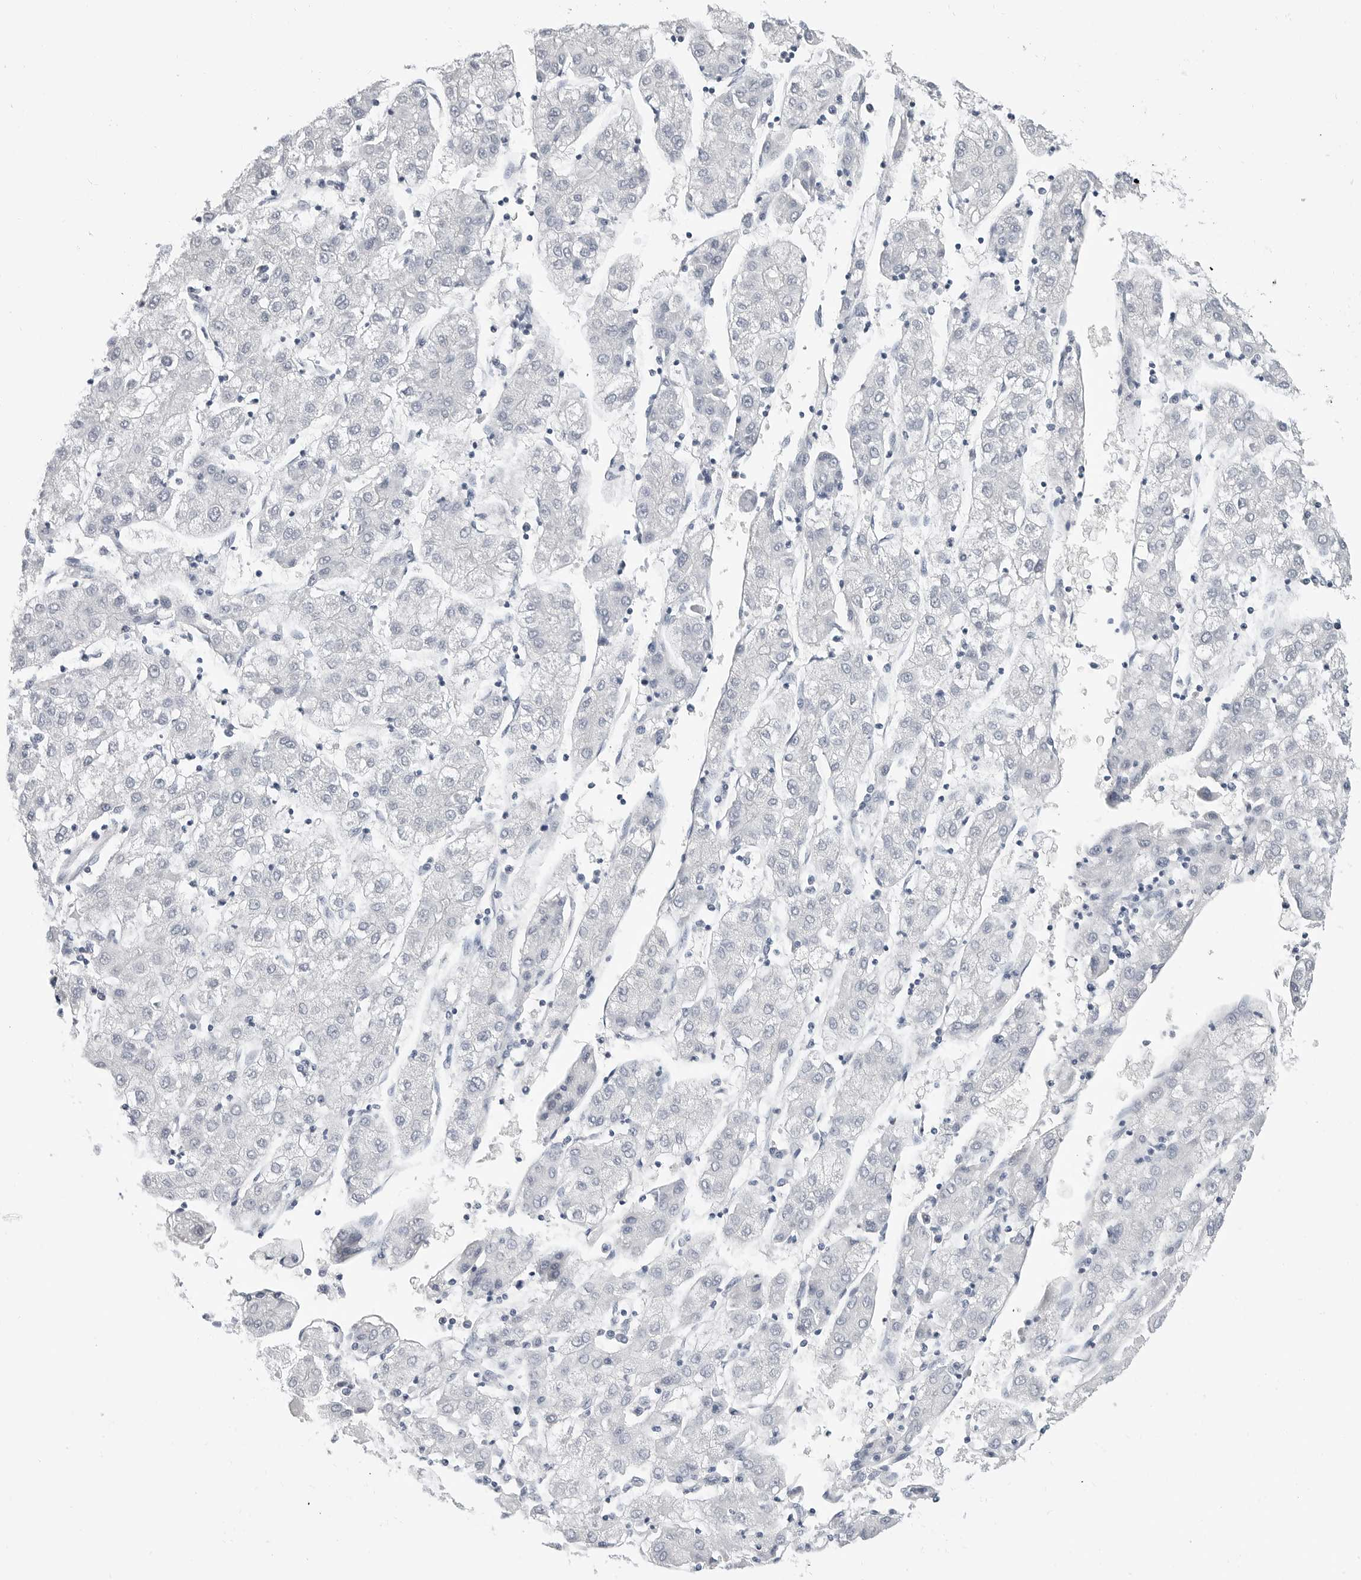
{"staining": {"intensity": "negative", "quantity": "none", "location": "none"}, "tissue": "liver cancer", "cell_type": "Tumor cells", "image_type": "cancer", "snomed": [{"axis": "morphology", "description": "Carcinoma, Hepatocellular, NOS"}, {"axis": "topography", "description": "Liver"}], "caption": "High power microscopy histopathology image of an immunohistochemistry (IHC) micrograph of liver cancer (hepatocellular carcinoma), revealing no significant expression in tumor cells.", "gene": "PLN", "patient": {"sex": "male", "age": 72}}